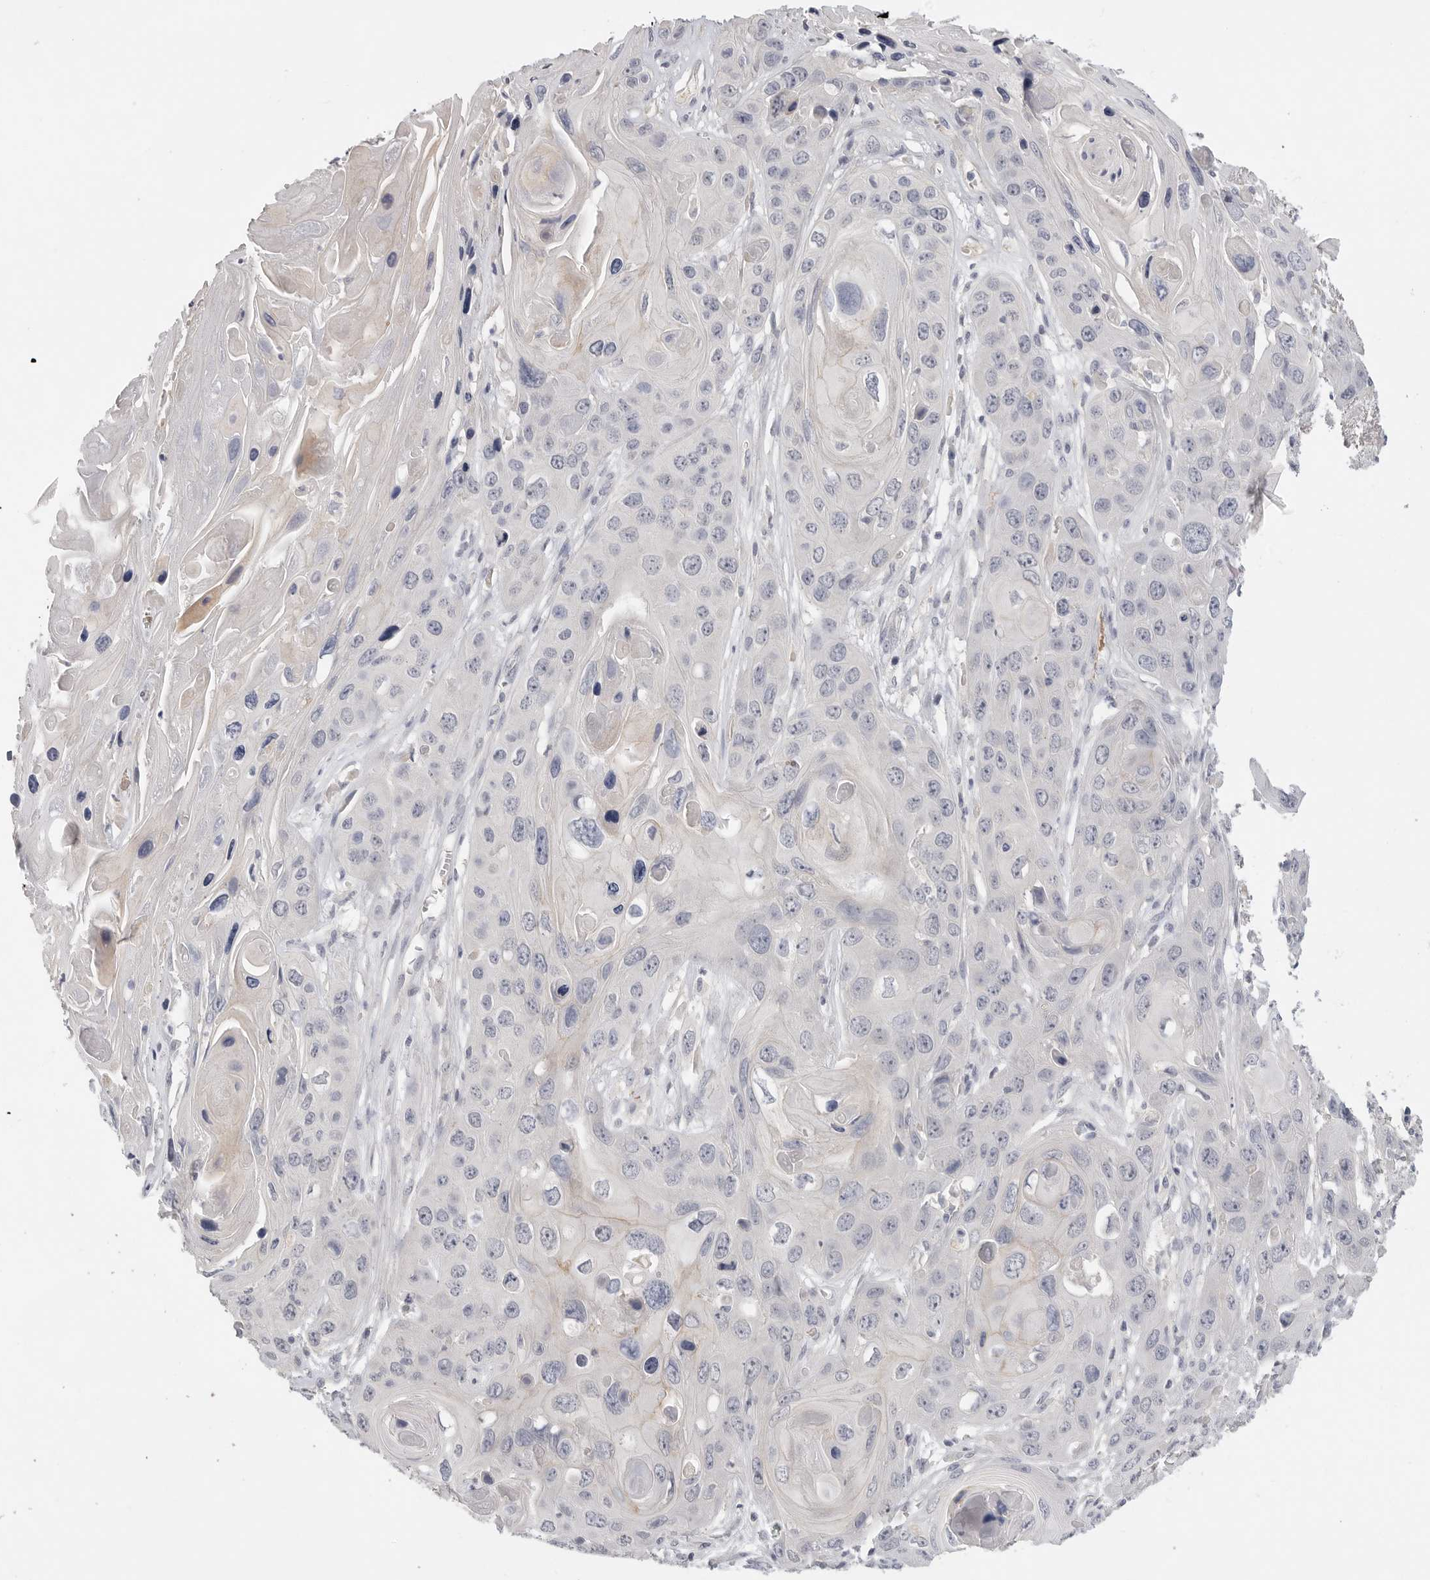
{"staining": {"intensity": "negative", "quantity": "none", "location": "none"}, "tissue": "skin cancer", "cell_type": "Tumor cells", "image_type": "cancer", "snomed": [{"axis": "morphology", "description": "Squamous cell carcinoma, NOS"}, {"axis": "topography", "description": "Skin"}], "caption": "The photomicrograph demonstrates no significant staining in tumor cells of skin squamous cell carcinoma.", "gene": "FBN2", "patient": {"sex": "male", "age": 55}}